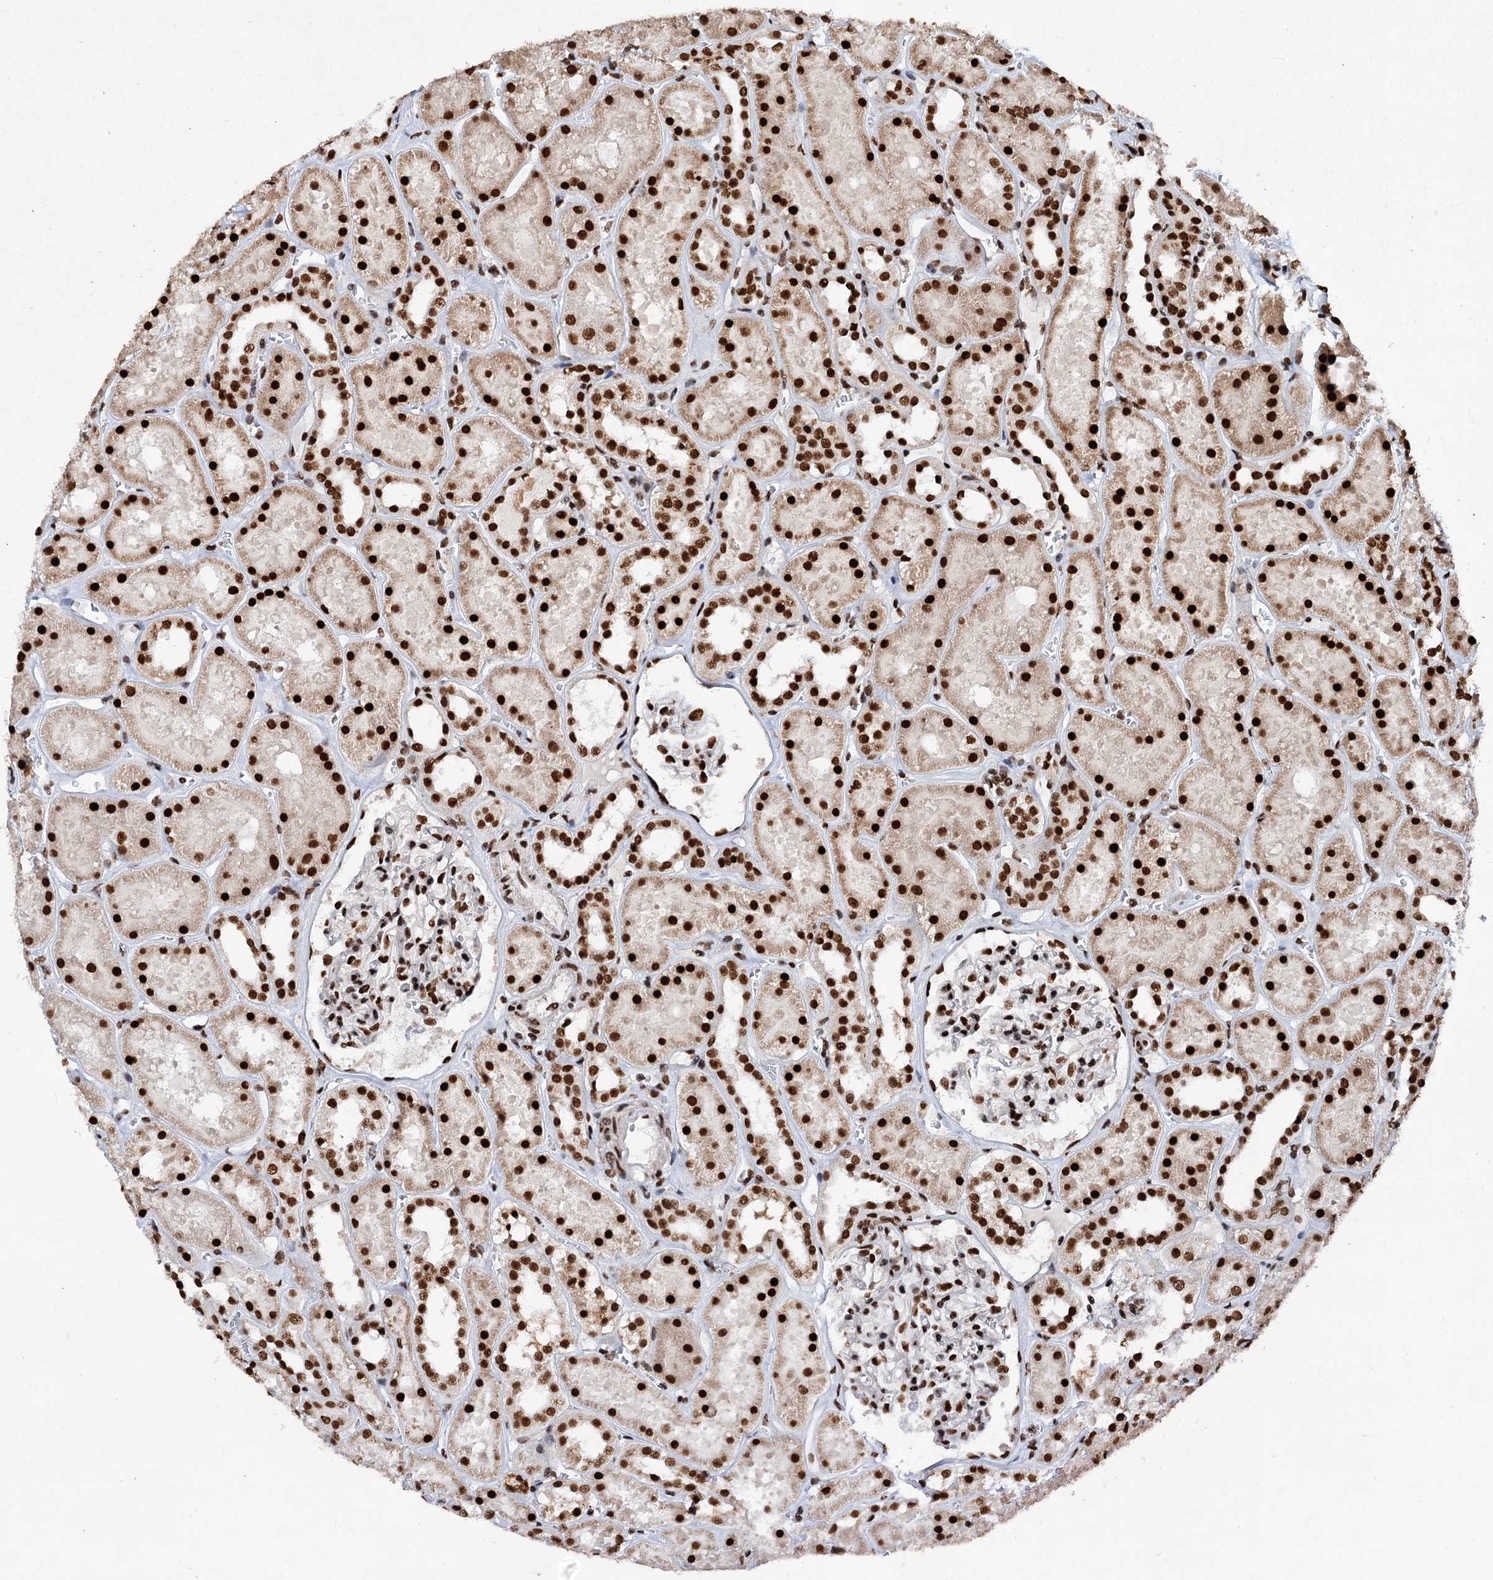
{"staining": {"intensity": "strong", "quantity": ">75%", "location": "nuclear"}, "tissue": "kidney", "cell_type": "Cells in glomeruli", "image_type": "normal", "snomed": [{"axis": "morphology", "description": "Normal tissue, NOS"}, {"axis": "topography", "description": "Kidney"}], "caption": "Human kidney stained for a protein (brown) reveals strong nuclear positive expression in approximately >75% of cells in glomeruli.", "gene": "MATR3", "patient": {"sex": "female", "age": 41}}